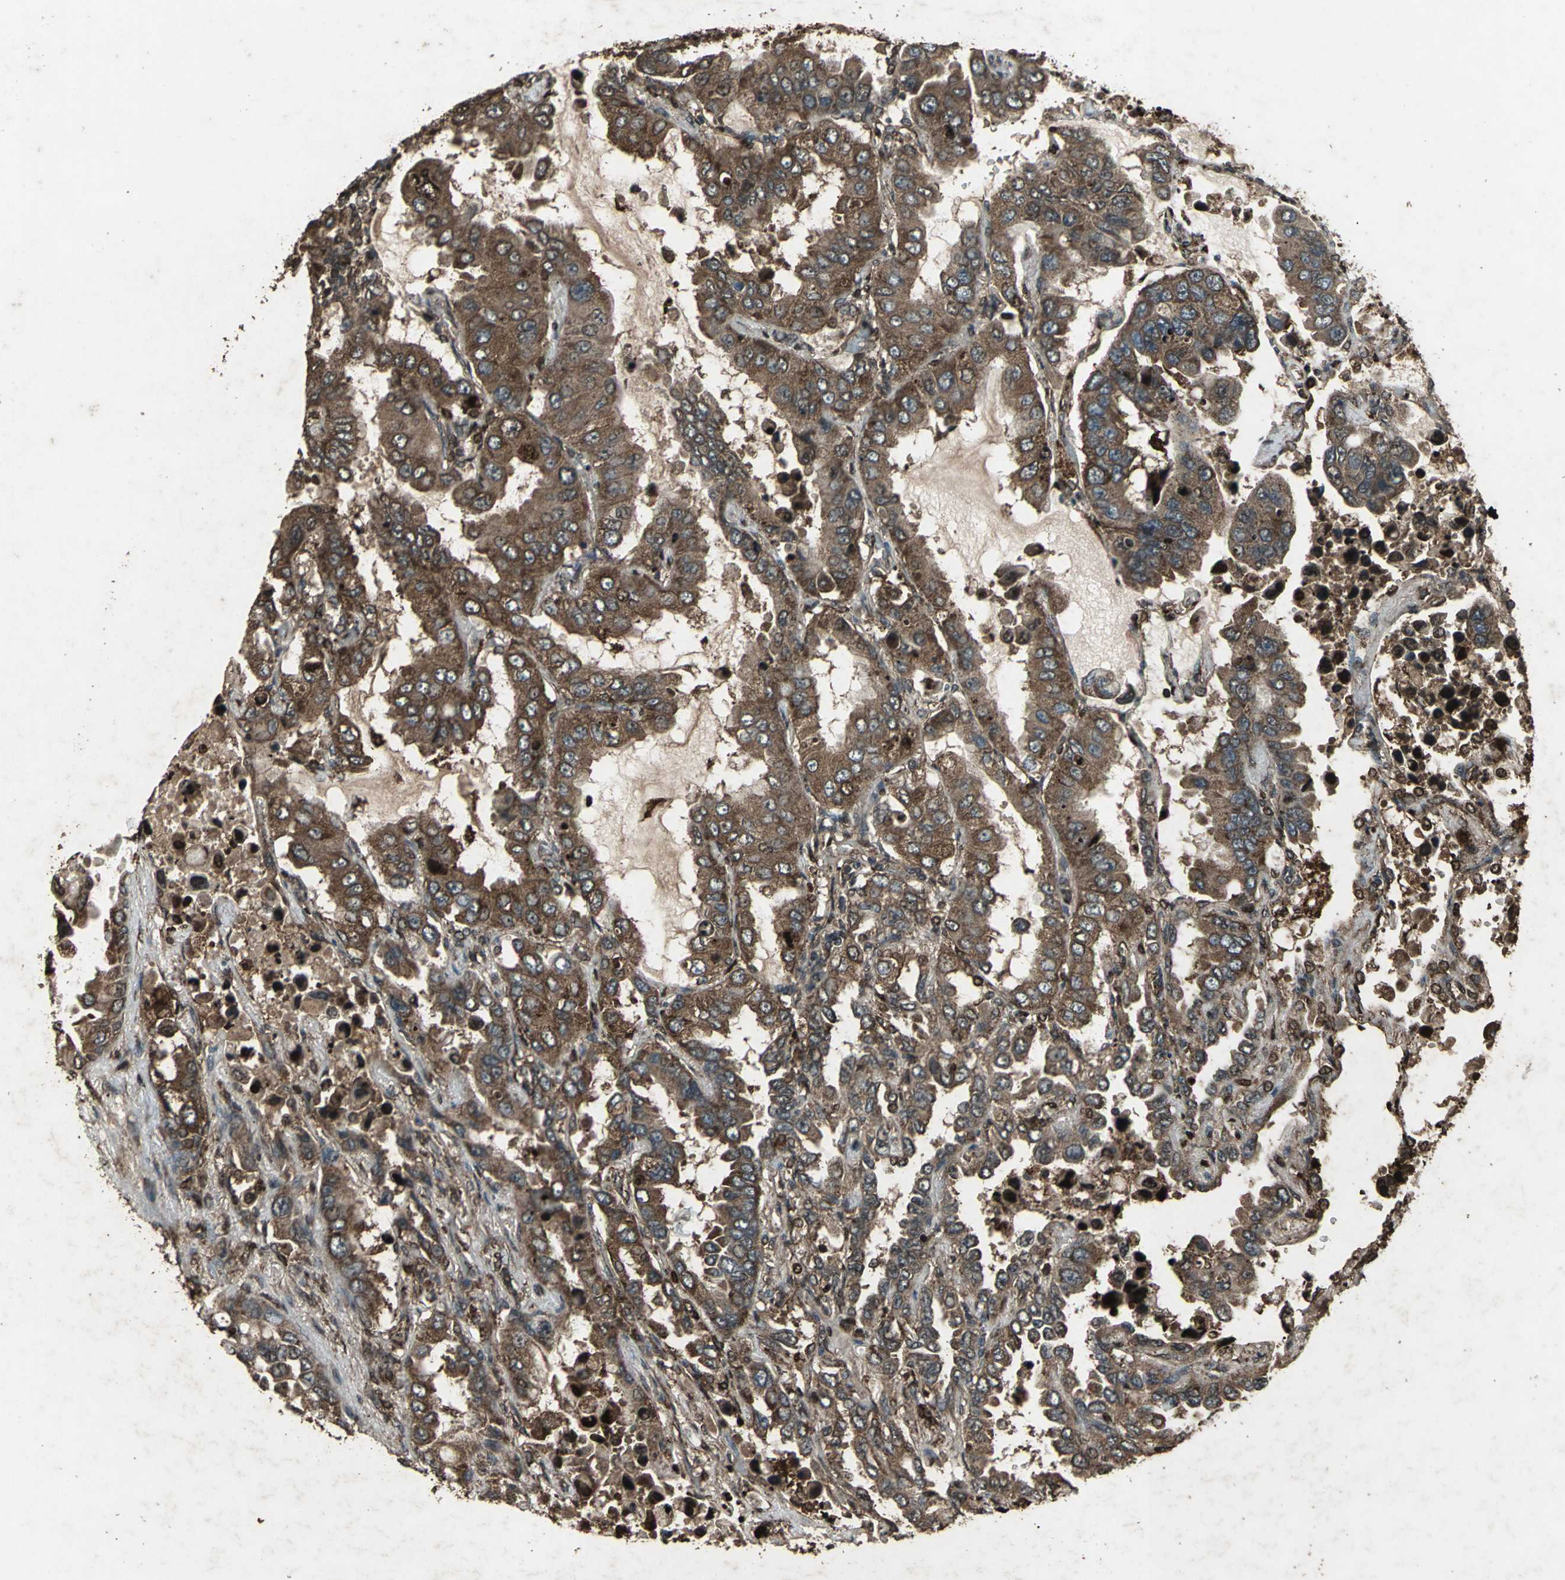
{"staining": {"intensity": "strong", "quantity": ">75%", "location": "cytoplasmic/membranous,nuclear"}, "tissue": "lung cancer", "cell_type": "Tumor cells", "image_type": "cancer", "snomed": [{"axis": "morphology", "description": "Adenocarcinoma, NOS"}, {"axis": "topography", "description": "Lung"}], "caption": "Tumor cells exhibit high levels of strong cytoplasmic/membranous and nuclear staining in about >75% of cells in human lung cancer (adenocarcinoma).", "gene": "SEPTIN4", "patient": {"sex": "male", "age": 64}}